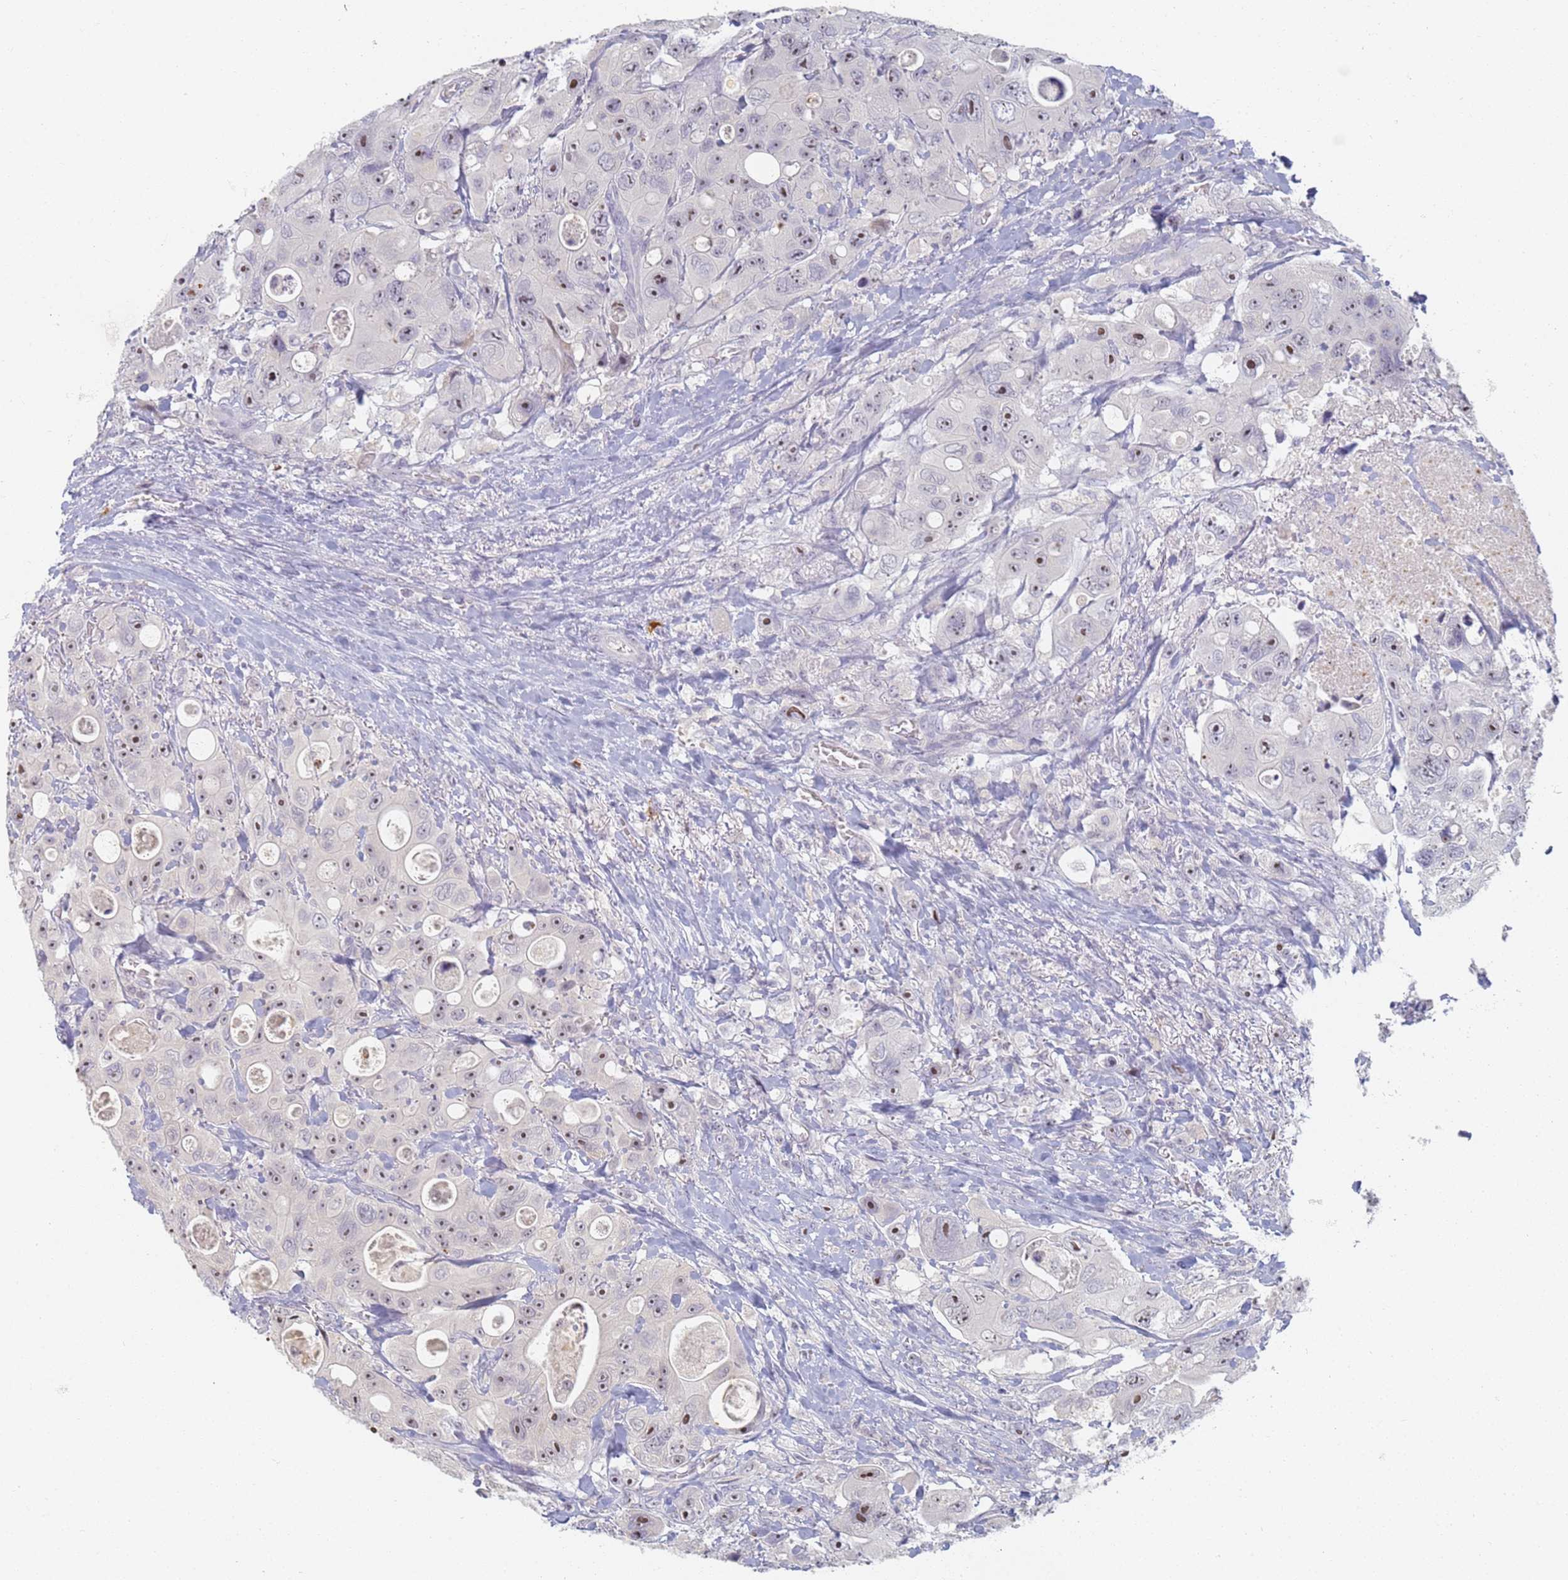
{"staining": {"intensity": "moderate", "quantity": ">75%", "location": "nuclear"}, "tissue": "colorectal cancer", "cell_type": "Tumor cells", "image_type": "cancer", "snomed": [{"axis": "morphology", "description": "Adenocarcinoma, NOS"}, {"axis": "topography", "description": "Colon"}], "caption": "This is an image of immunohistochemistry staining of colorectal cancer (adenocarcinoma), which shows moderate expression in the nuclear of tumor cells.", "gene": "SLC38A9", "patient": {"sex": "female", "age": 46}}